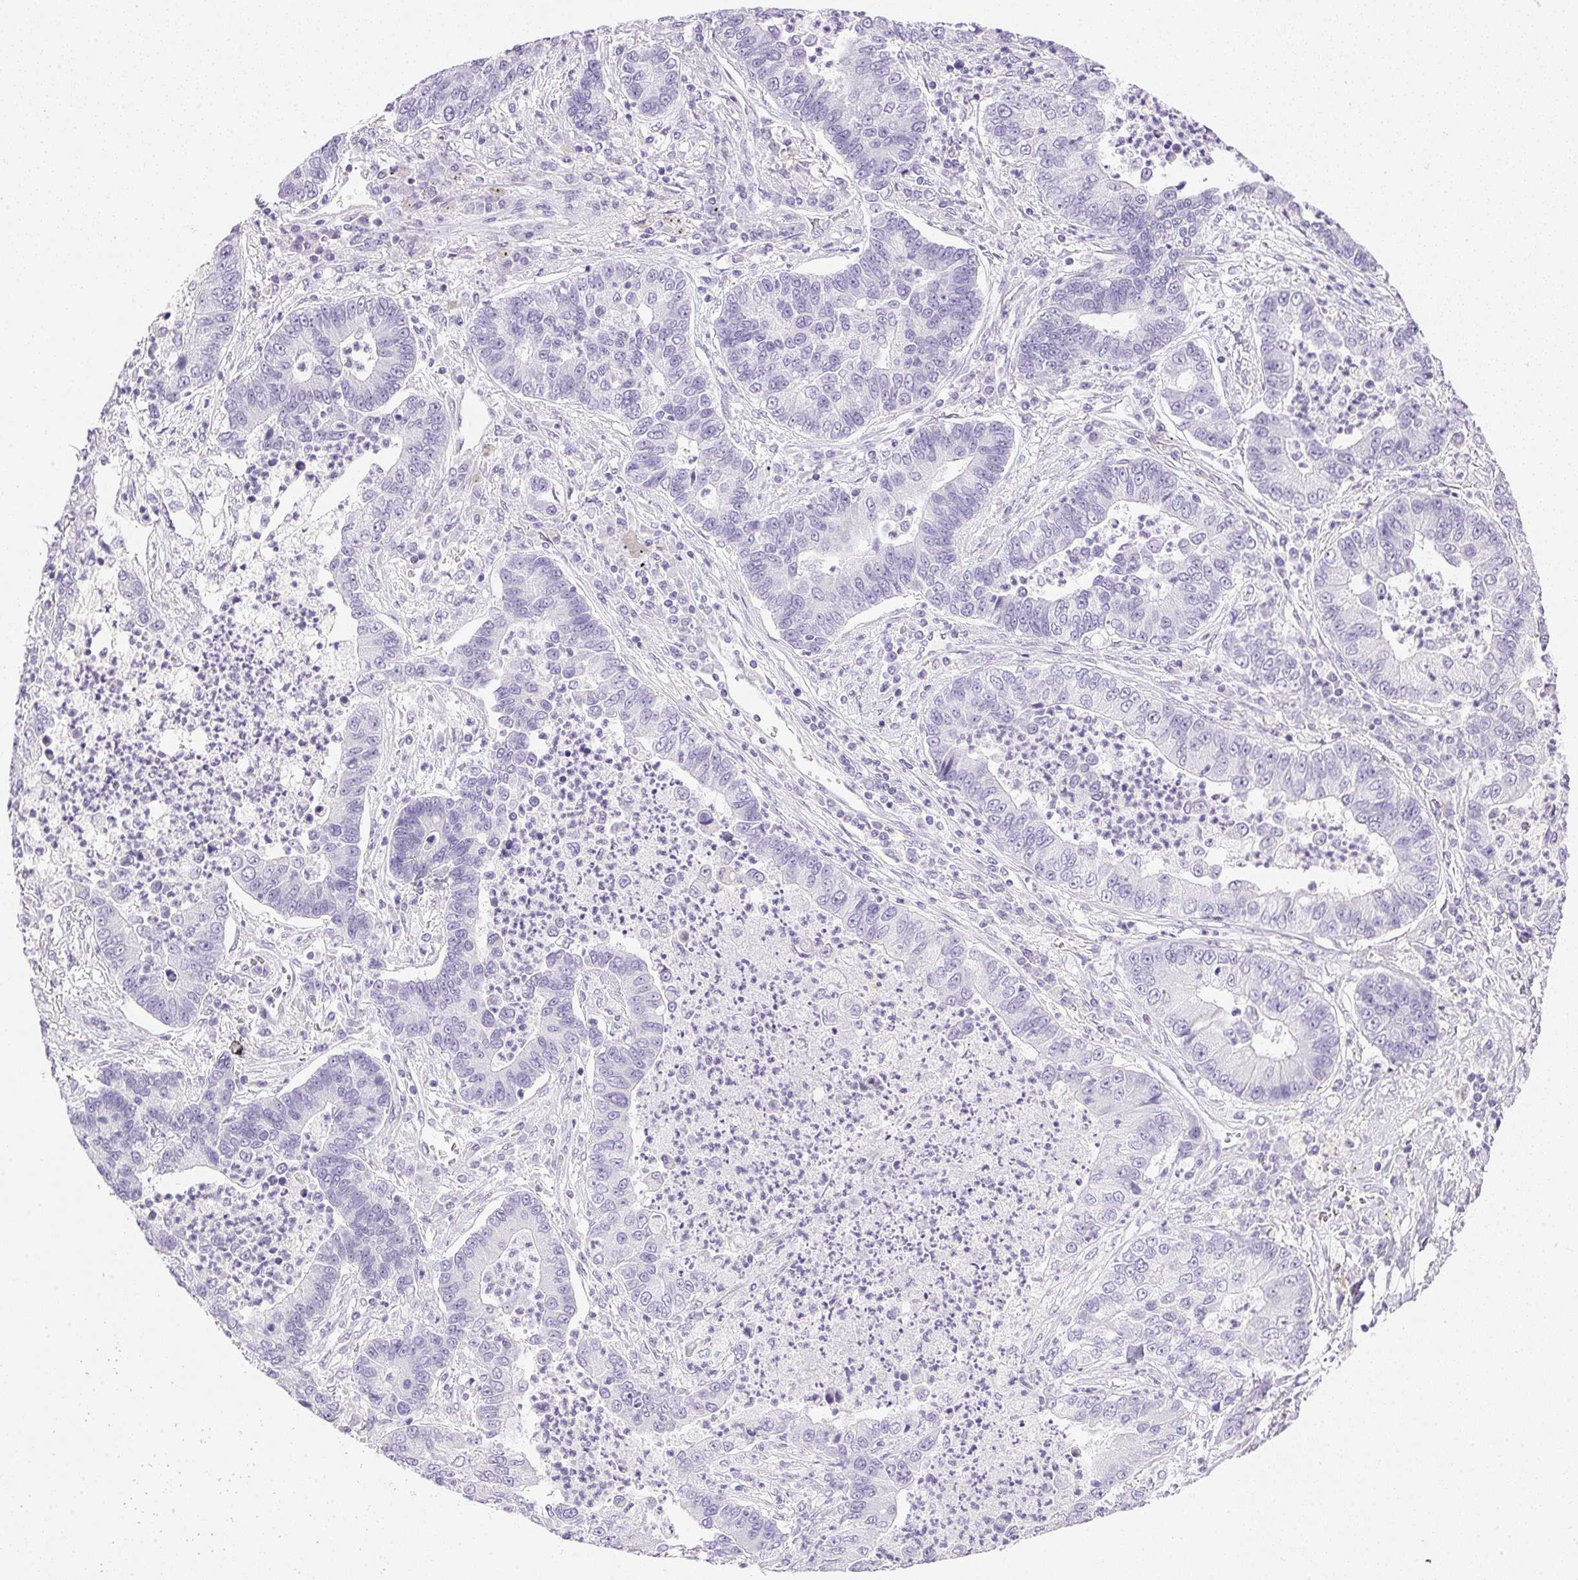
{"staining": {"intensity": "negative", "quantity": "none", "location": "none"}, "tissue": "lung cancer", "cell_type": "Tumor cells", "image_type": "cancer", "snomed": [{"axis": "morphology", "description": "Adenocarcinoma, NOS"}, {"axis": "topography", "description": "Lung"}], "caption": "Micrograph shows no significant protein staining in tumor cells of lung cancer (adenocarcinoma).", "gene": "CTRL", "patient": {"sex": "female", "age": 57}}